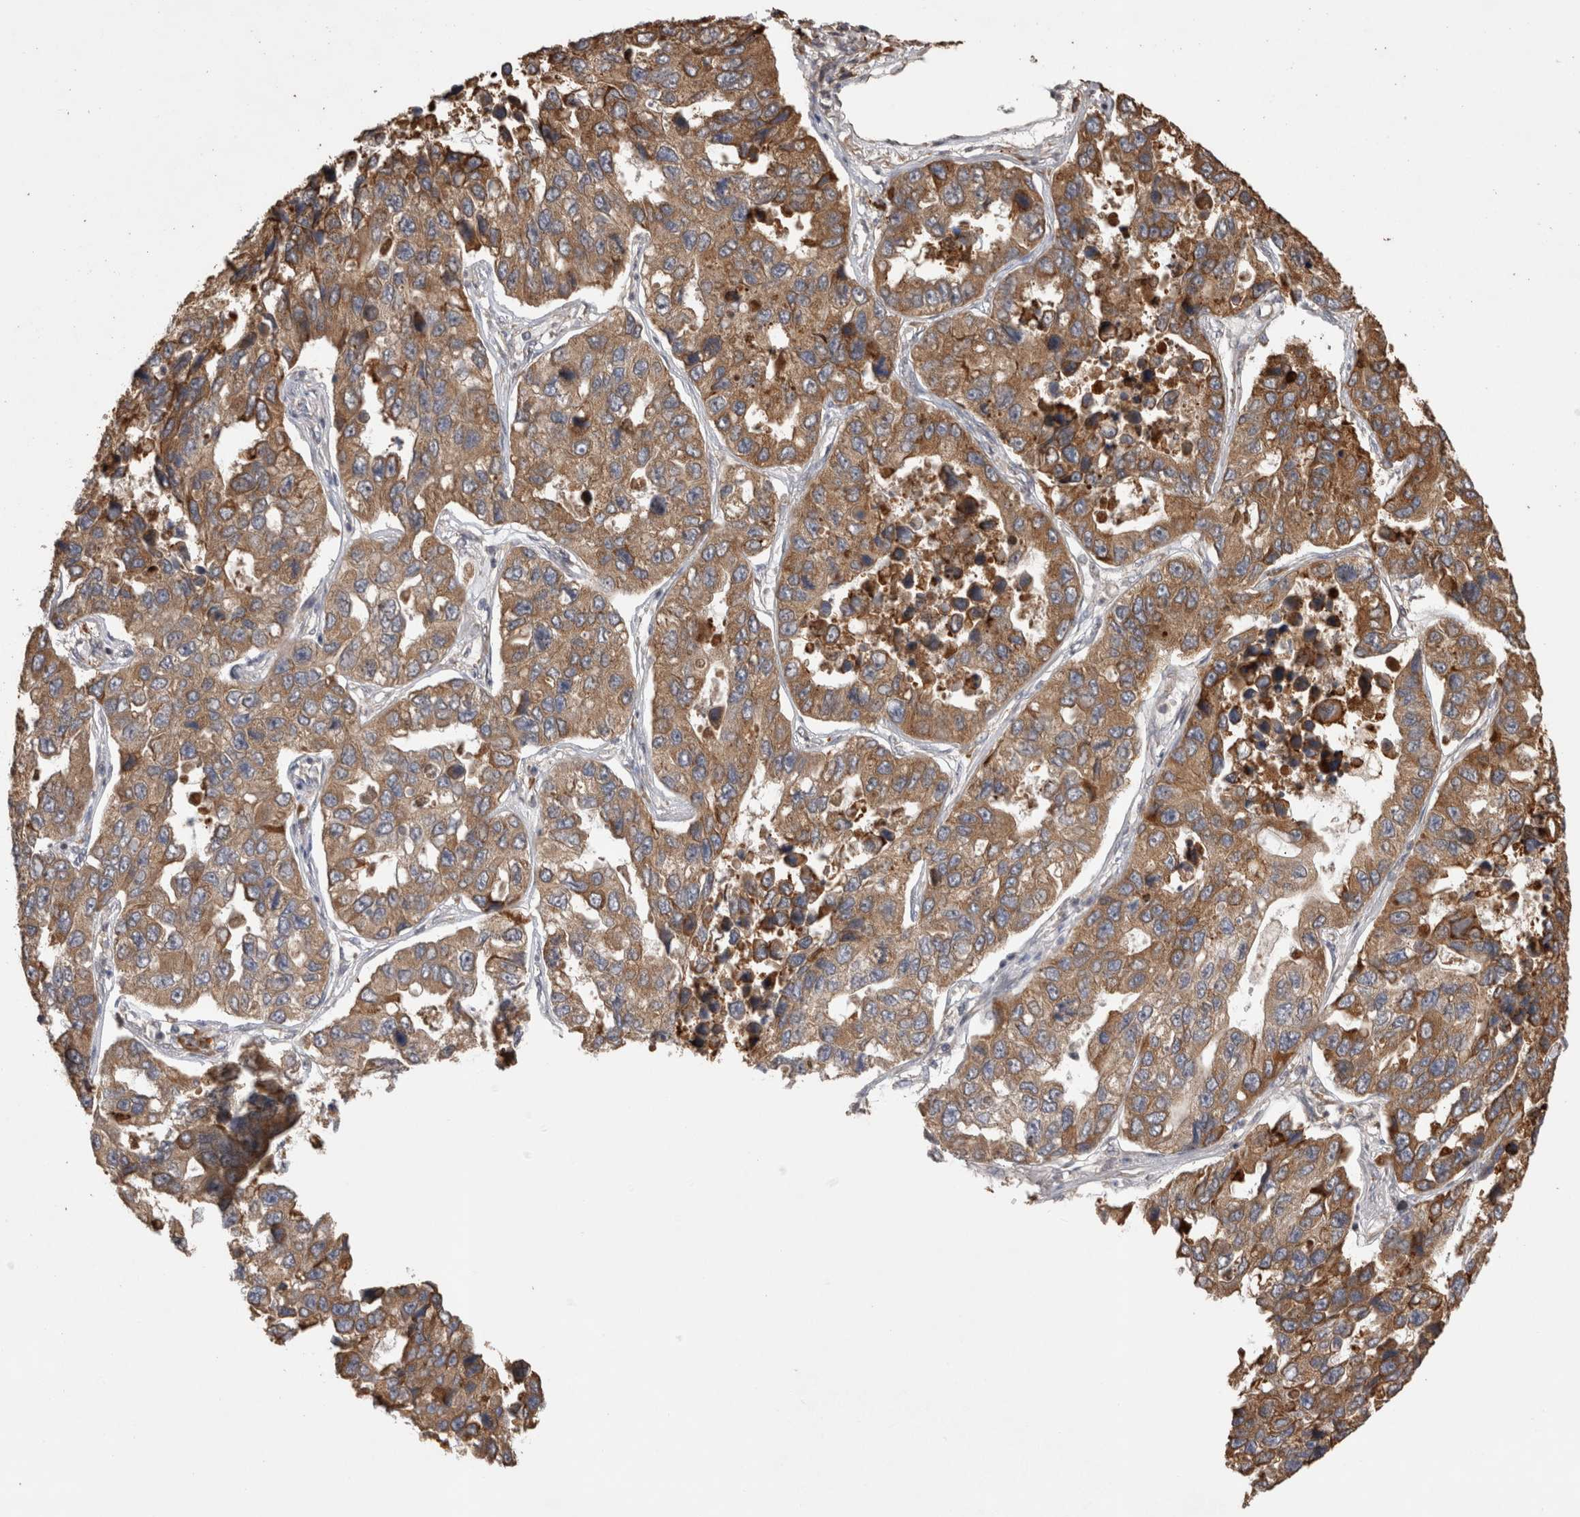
{"staining": {"intensity": "moderate", "quantity": ">75%", "location": "cytoplasmic/membranous"}, "tissue": "lung cancer", "cell_type": "Tumor cells", "image_type": "cancer", "snomed": [{"axis": "morphology", "description": "Adenocarcinoma, NOS"}, {"axis": "topography", "description": "Lung"}], "caption": "Brown immunohistochemical staining in lung cancer (adenocarcinoma) demonstrates moderate cytoplasmic/membranous staining in about >75% of tumor cells.", "gene": "TBCE", "patient": {"sex": "male", "age": 64}}